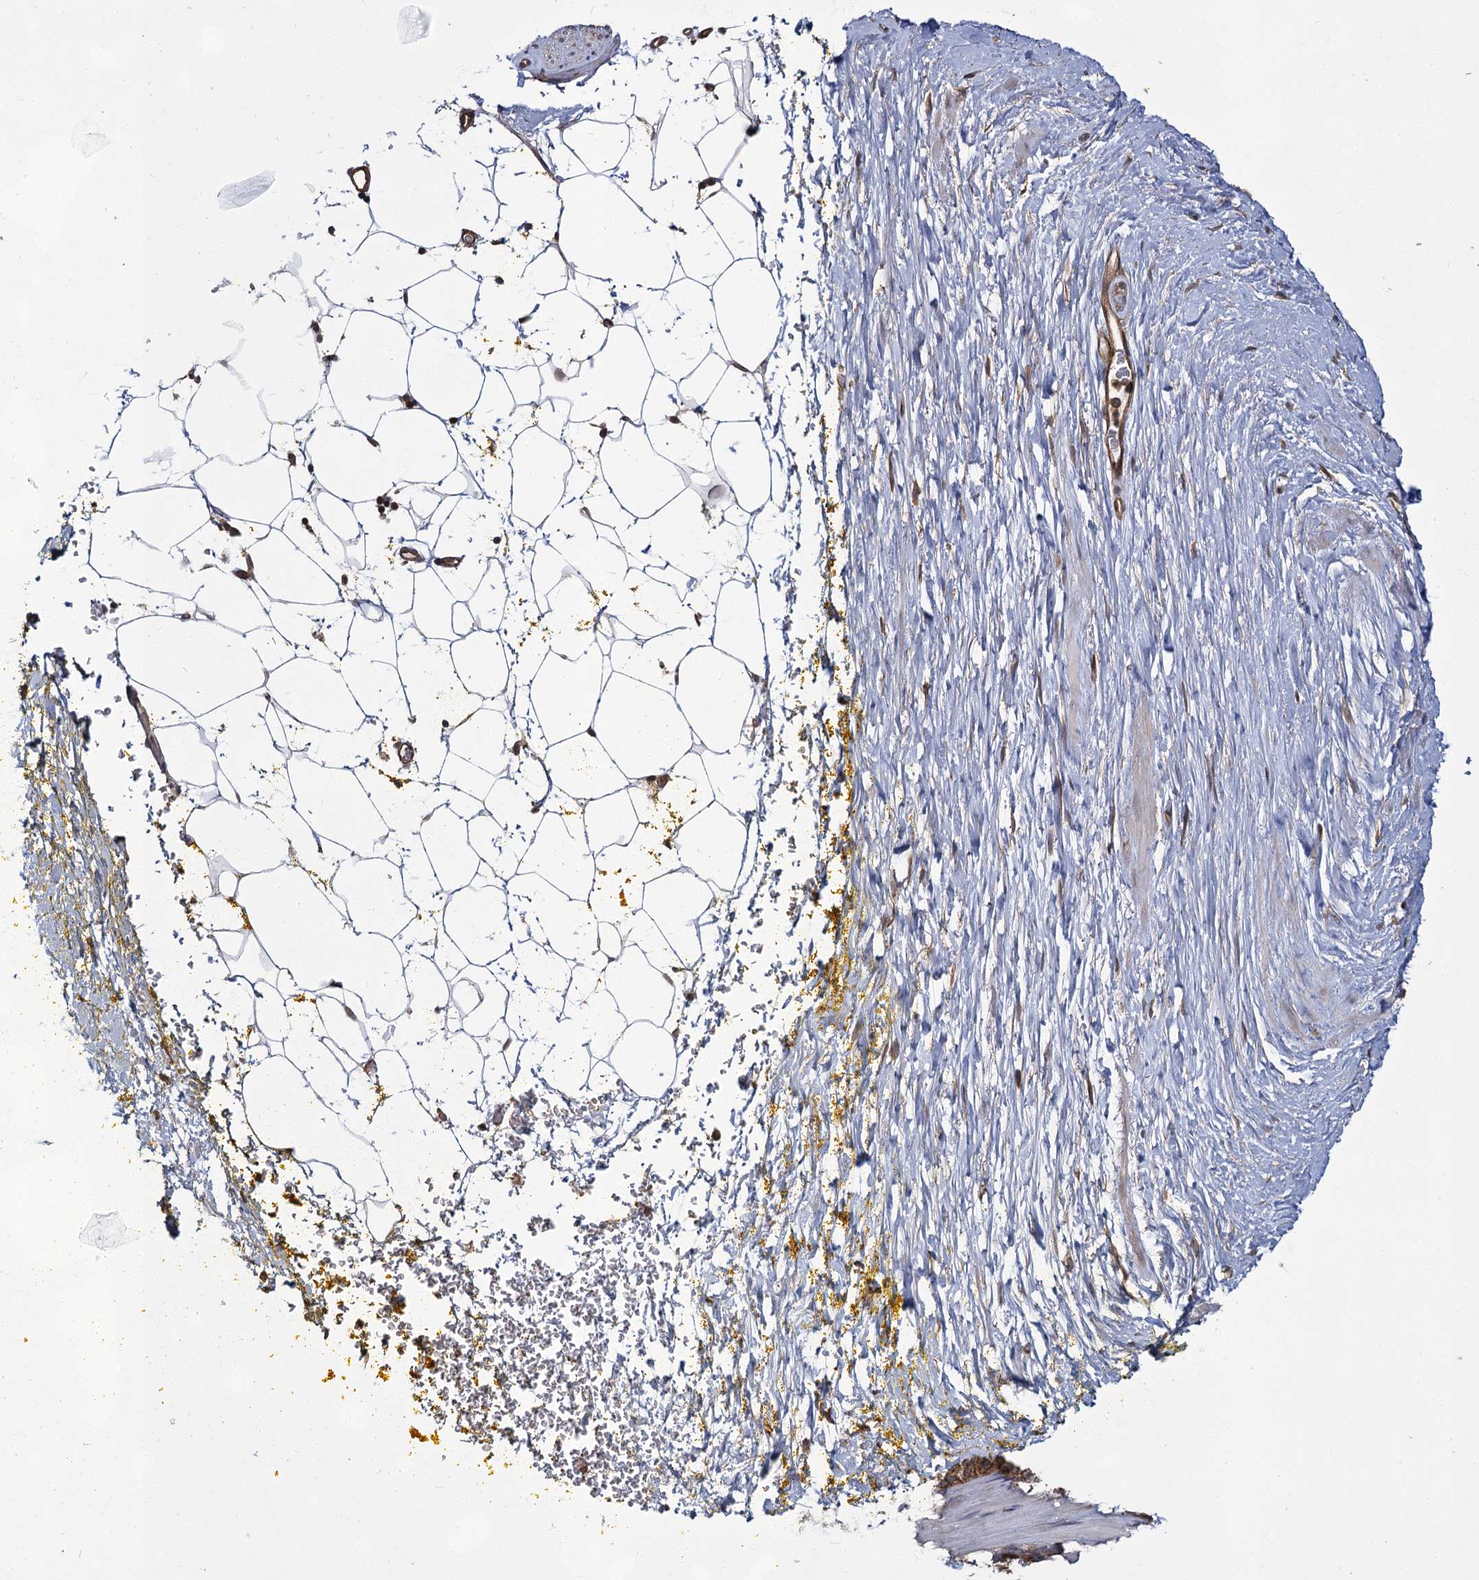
{"staining": {"intensity": "strong", "quantity": ">75%", "location": "cytoplasmic/membranous"}, "tissue": "adipose tissue", "cell_type": "Adipocytes", "image_type": "normal", "snomed": [{"axis": "morphology", "description": "Normal tissue, NOS"}, {"axis": "morphology", "description": "Adenocarcinoma, Low grade"}, {"axis": "topography", "description": "Prostate"}, {"axis": "topography", "description": "Peripheral nerve tissue"}], "caption": "Protein staining of benign adipose tissue reveals strong cytoplasmic/membranous staining in about >75% of adipocytes.", "gene": "IQSEC1", "patient": {"sex": "male", "age": 63}}